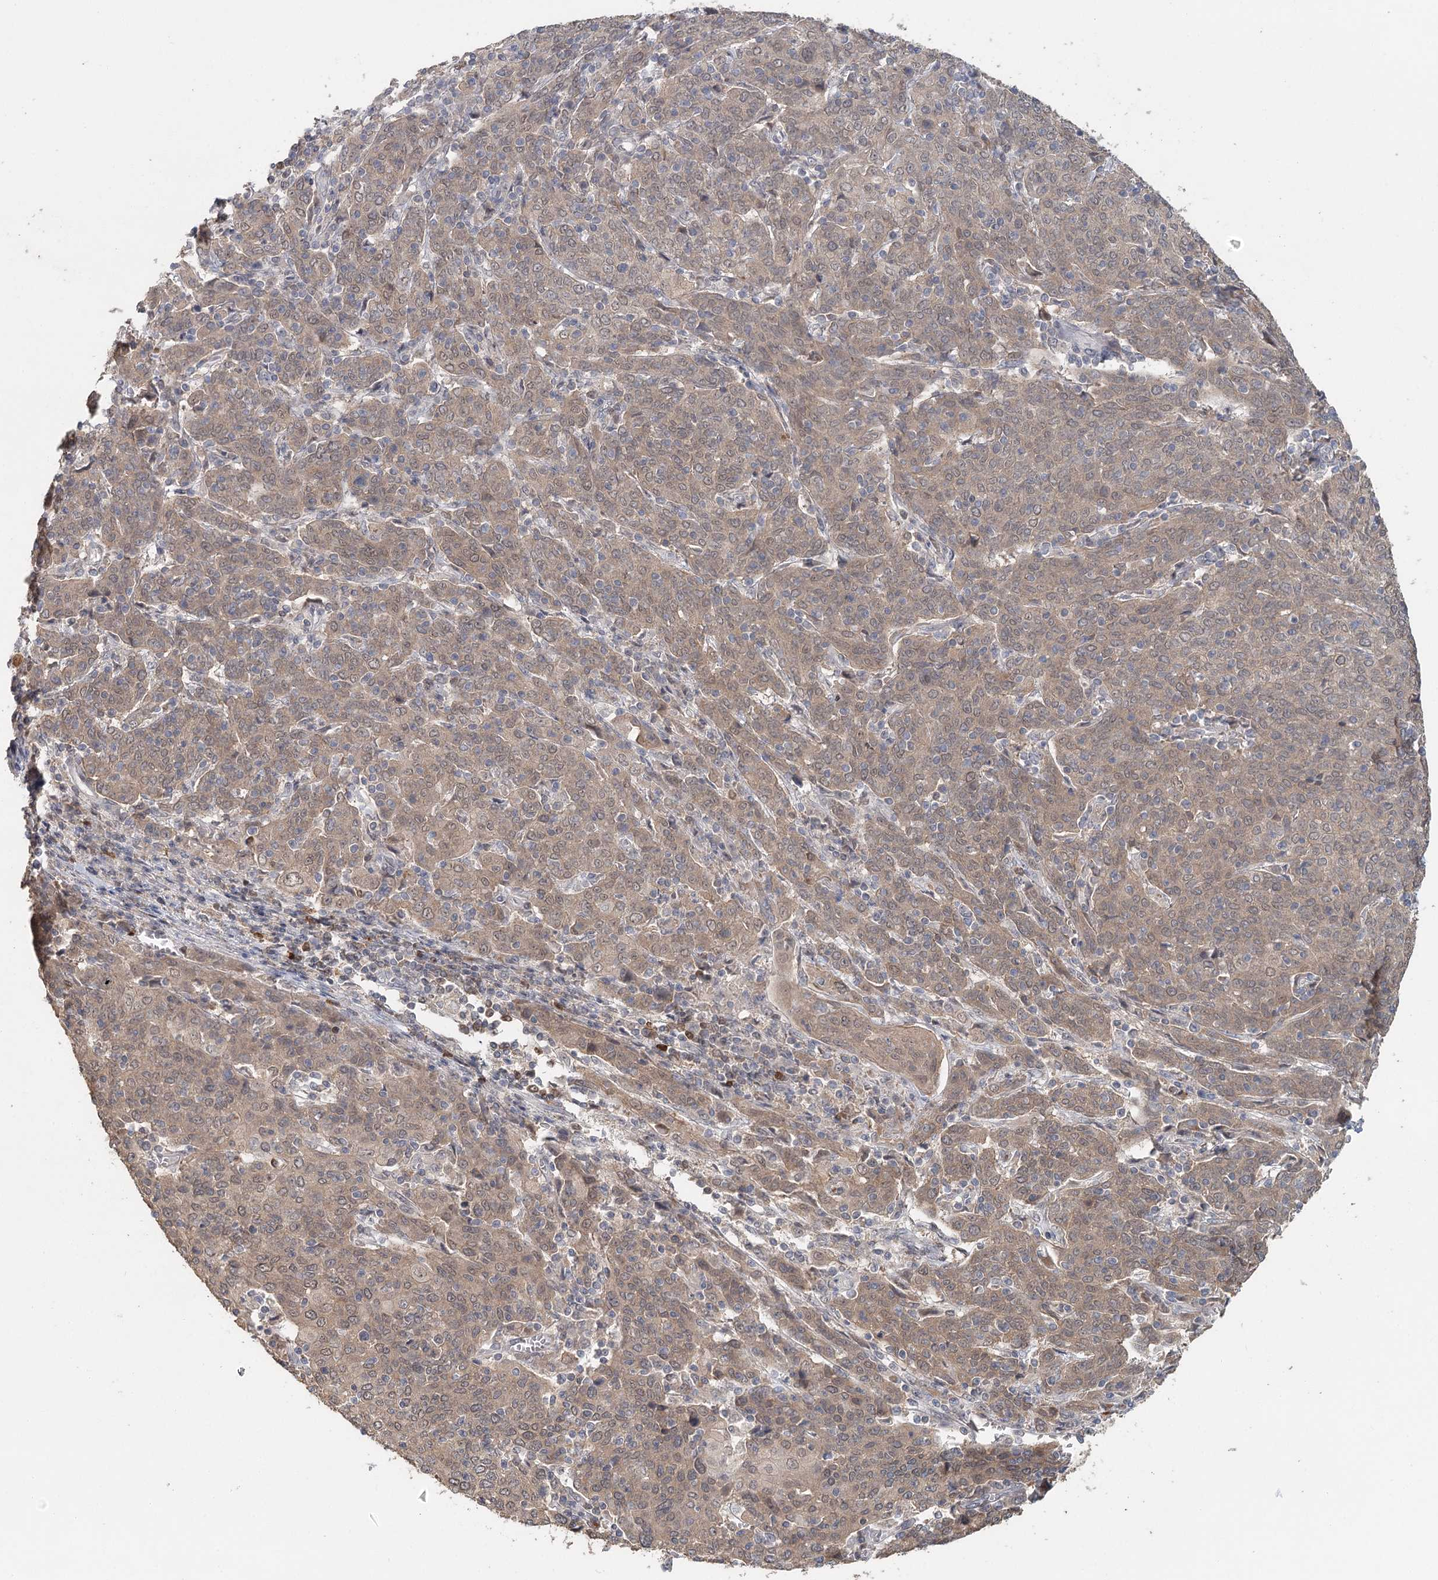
{"staining": {"intensity": "weak", "quantity": ">75%", "location": "cytoplasmic/membranous,nuclear"}, "tissue": "cervical cancer", "cell_type": "Tumor cells", "image_type": "cancer", "snomed": [{"axis": "morphology", "description": "Squamous cell carcinoma, NOS"}, {"axis": "topography", "description": "Cervix"}], "caption": "Cervical cancer (squamous cell carcinoma) stained with a protein marker shows weak staining in tumor cells.", "gene": "ADK", "patient": {"sex": "female", "age": 67}}